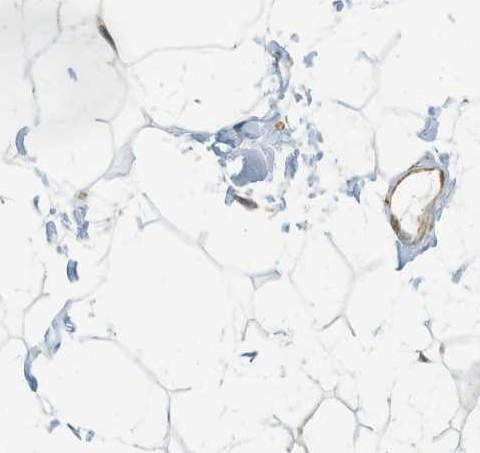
{"staining": {"intensity": "negative", "quantity": "none", "location": "none"}, "tissue": "adipose tissue", "cell_type": "Adipocytes", "image_type": "normal", "snomed": [{"axis": "morphology", "description": "Normal tissue, NOS"}, {"axis": "topography", "description": "Soft tissue"}], "caption": "DAB immunohistochemical staining of unremarkable human adipose tissue exhibits no significant expression in adipocytes. Nuclei are stained in blue.", "gene": "PDK1", "patient": {"sex": "male", "age": 72}}